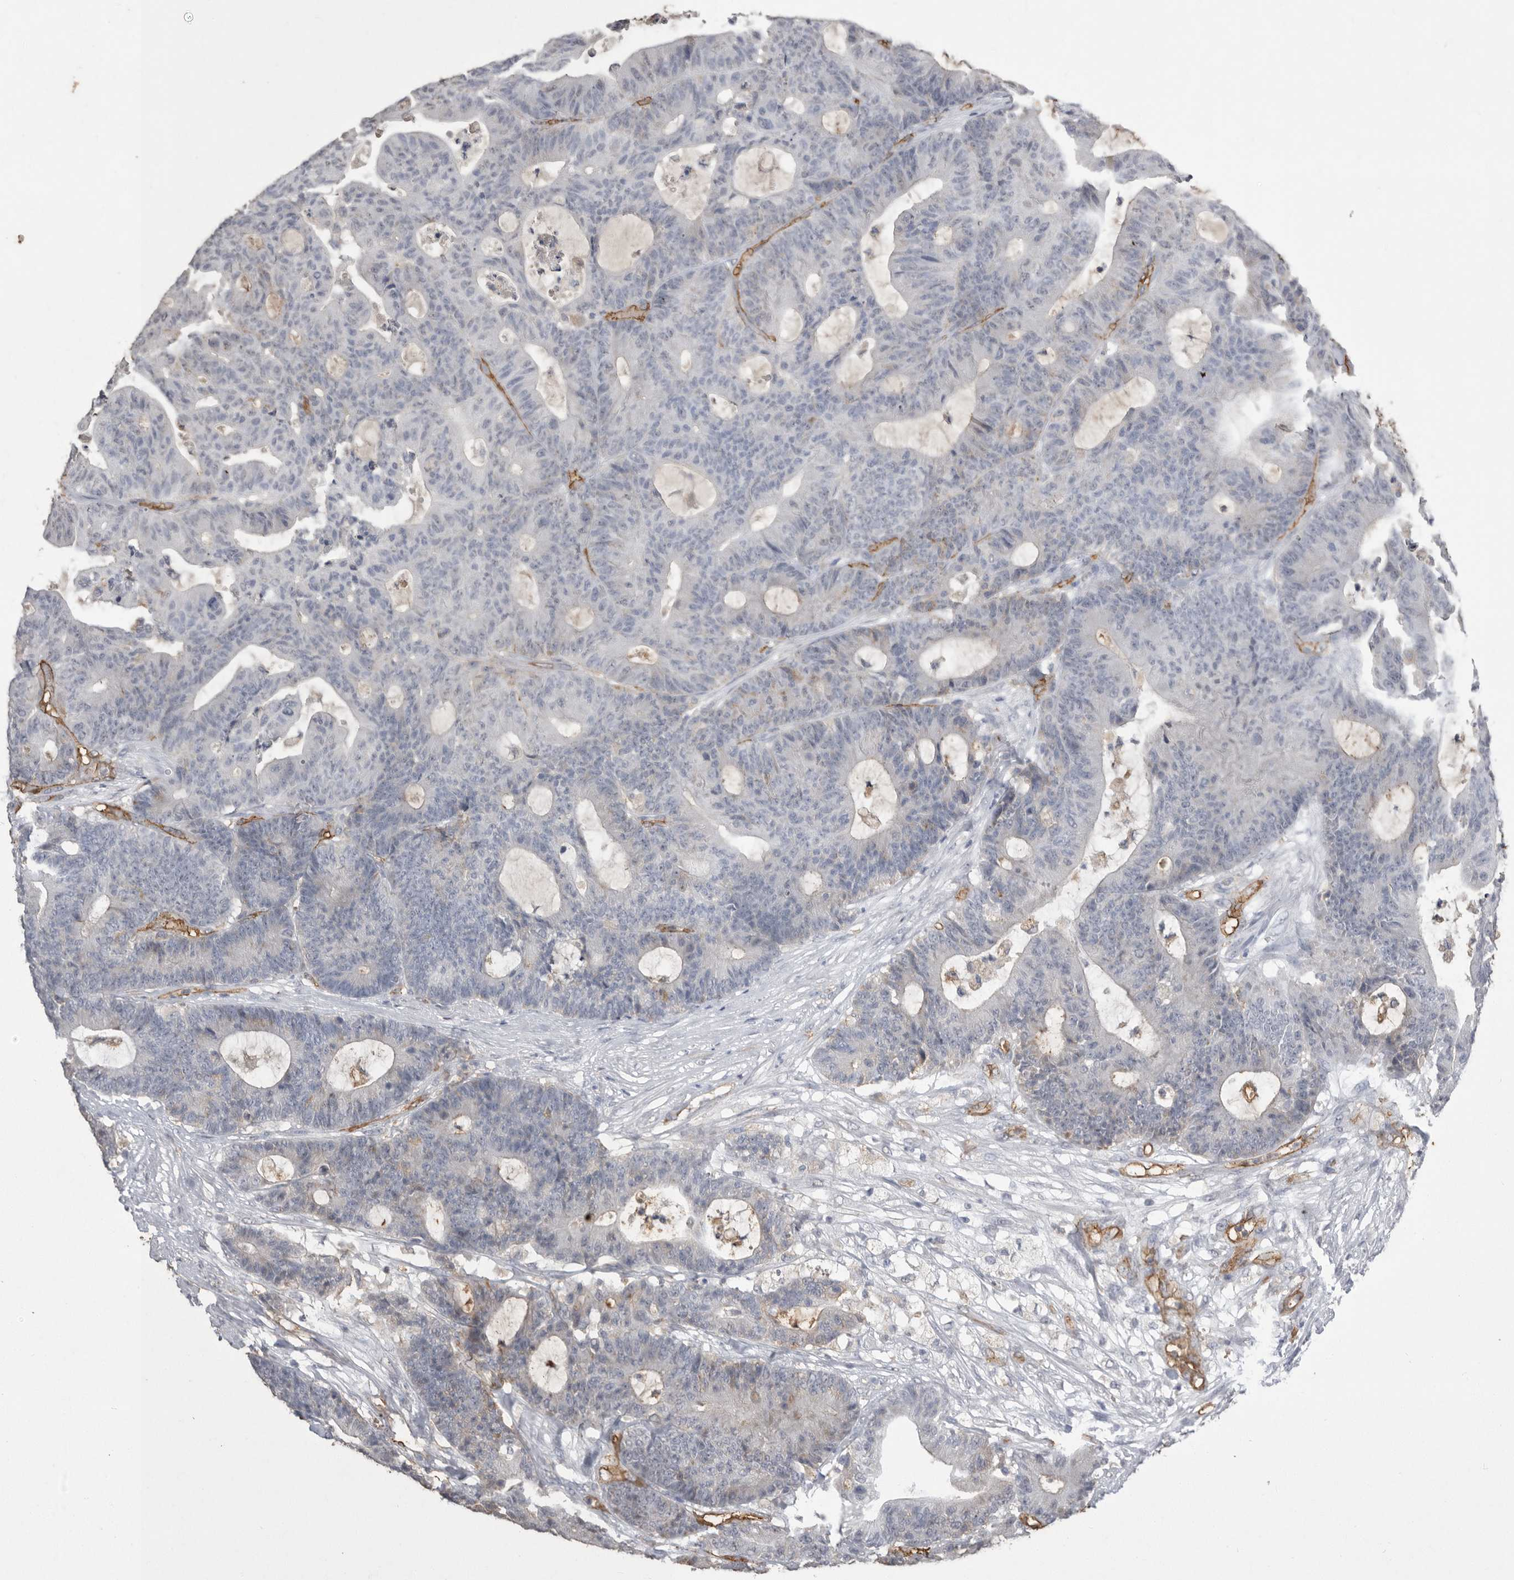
{"staining": {"intensity": "negative", "quantity": "none", "location": "none"}, "tissue": "colorectal cancer", "cell_type": "Tumor cells", "image_type": "cancer", "snomed": [{"axis": "morphology", "description": "Adenocarcinoma, NOS"}, {"axis": "topography", "description": "Colon"}], "caption": "This is an immunohistochemistry (IHC) image of human colorectal cancer (adenocarcinoma). There is no positivity in tumor cells.", "gene": "IL27", "patient": {"sex": "female", "age": 84}}